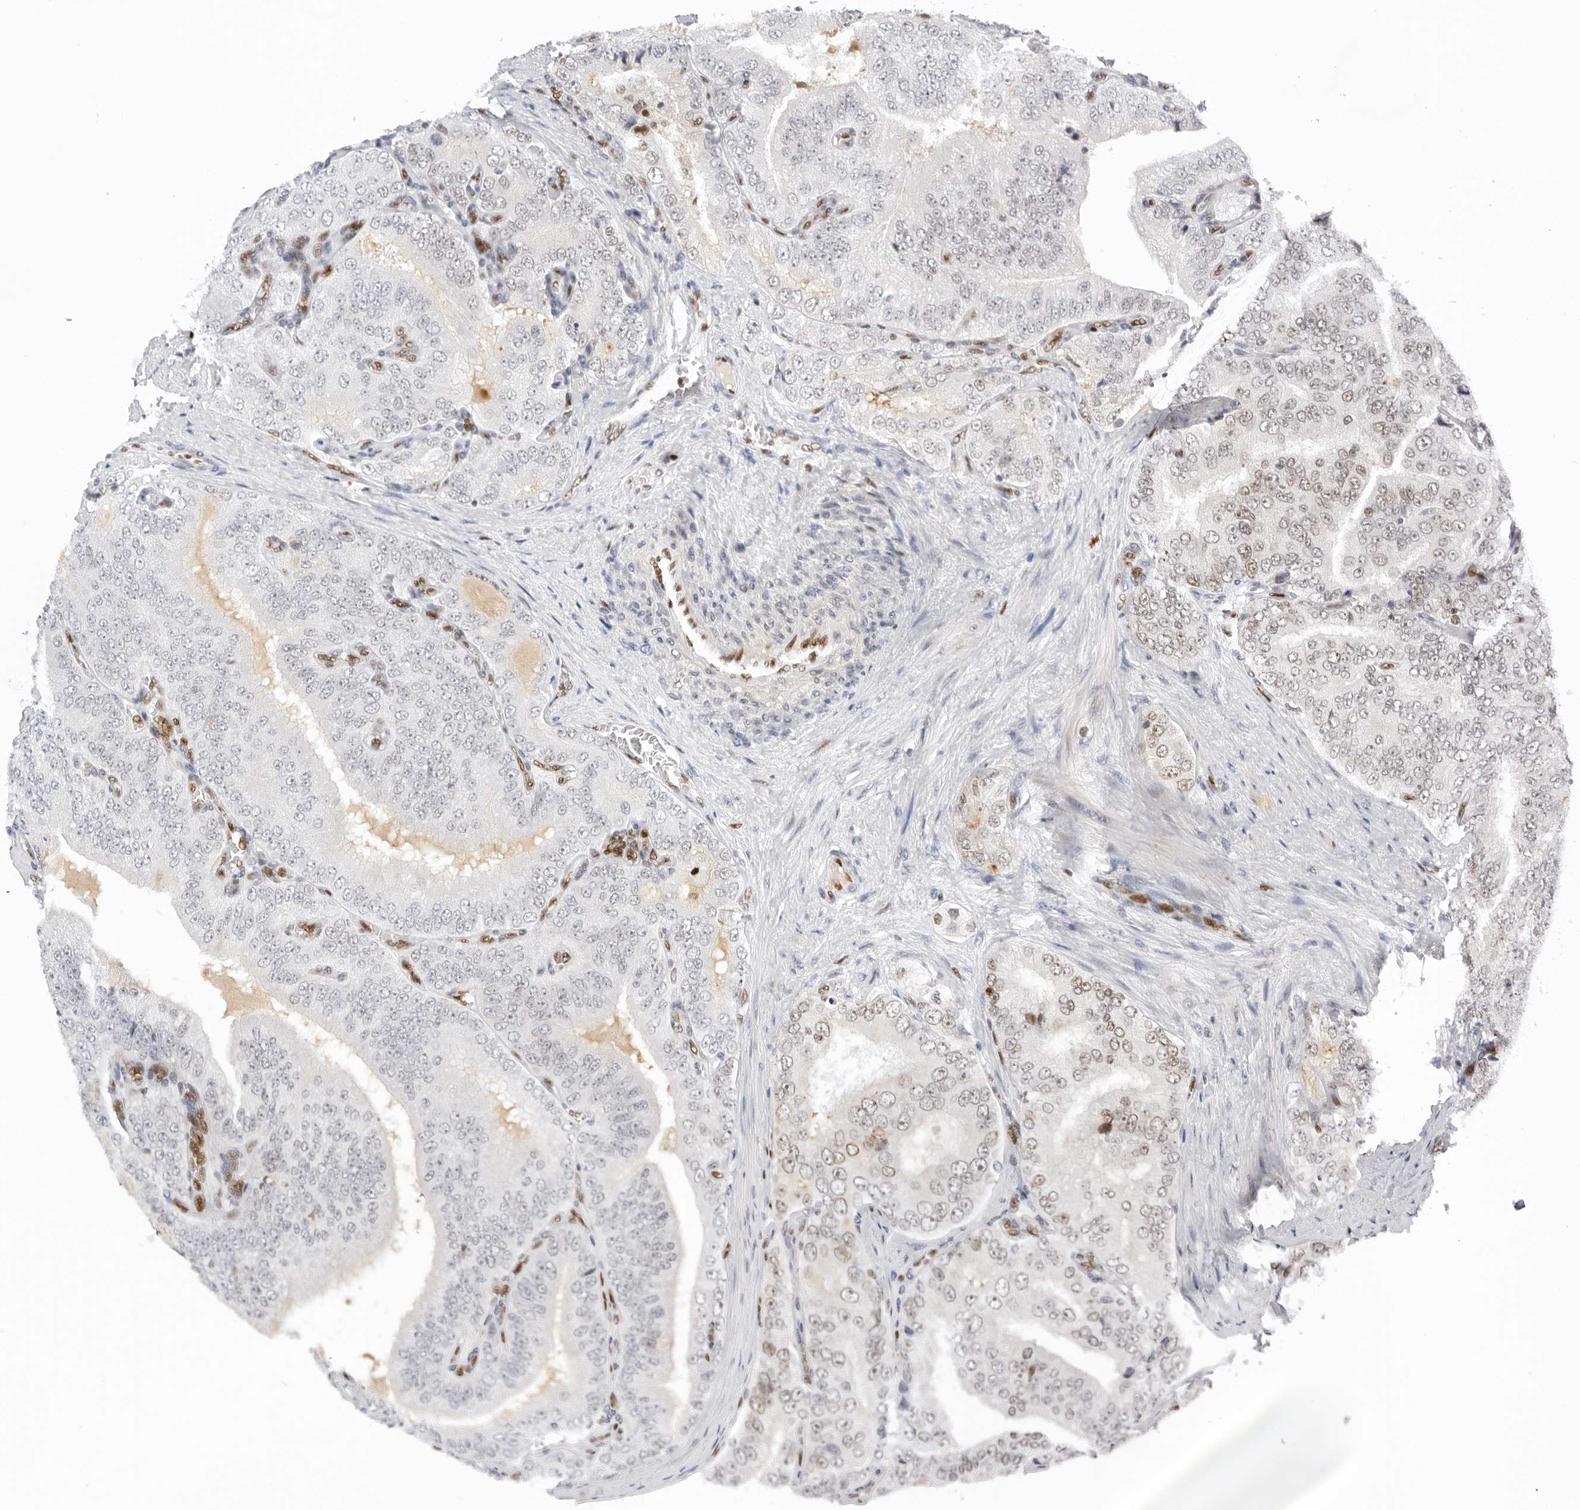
{"staining": {"intensity": "moderate", "quantity": "<25%", "location": "cytoplasmic/membranous"}, "tissue": "prostate cancer", "cell_type": "Tumor cells", "image_type": "cancer", "snomed": [{"axis": "morphology", "description": "Adenocarcinoma, High grade"}, {"axis": "topography", "description": "Prostate"}], "caption": "Brown immunohistochemical staining in prostate cancer (high-grade adenocarcinoma) displays moderate cytoplasmic/membranous staining in approximately <25% of tumor cells. (brown staining indicates protein expression, while blue staining denotes nuclei).", "gene": "OGG1", "patient": {"sex": "male", "age": 58}}